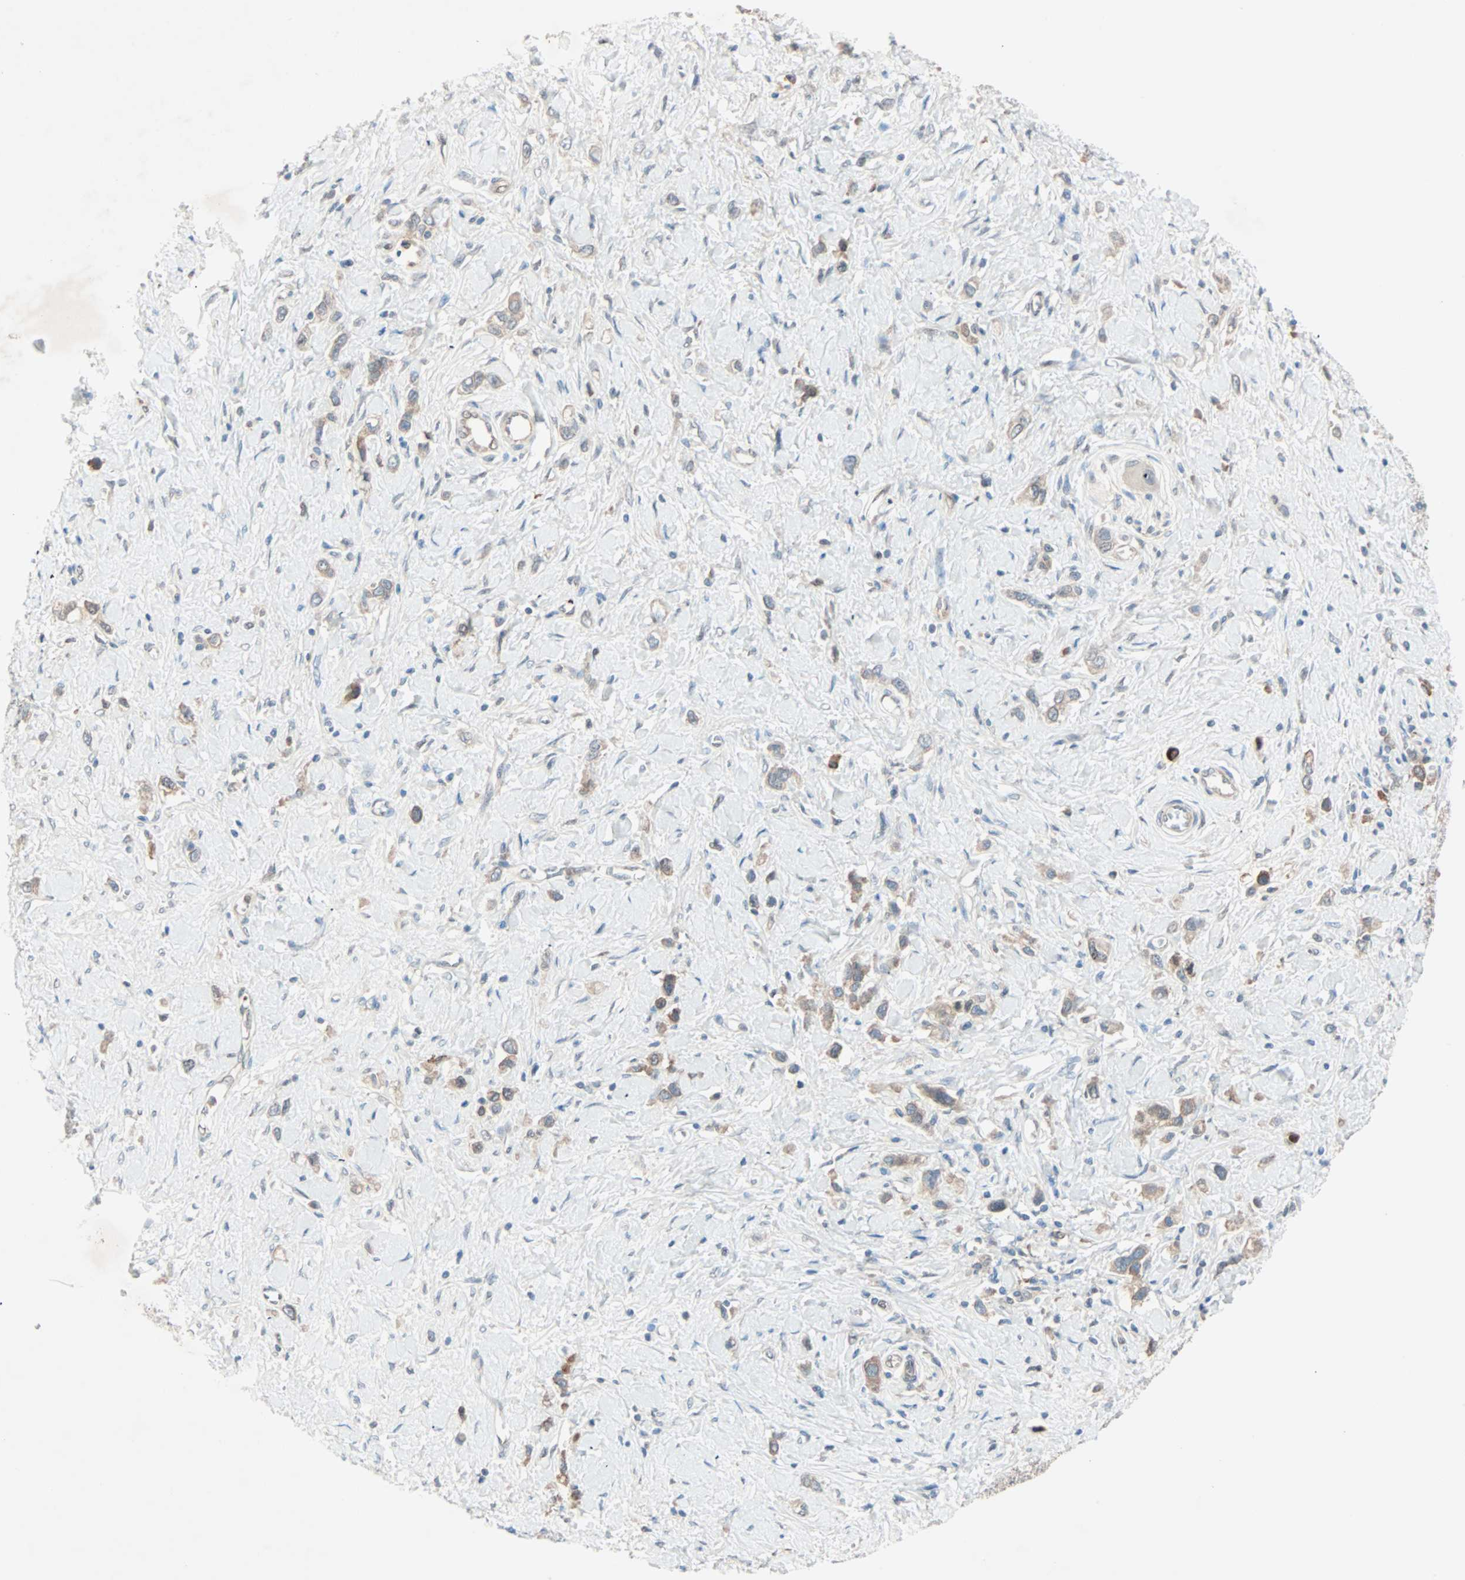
{"staining": {"intensity": "weak", "quantity": "25%-75%", "location": "cytoplasmic/membranous"}, "tissue": "stomach cancer", "cell_type": "Tumor cells", "image_type": "cancer", "snomed": [{"axis": "morphology", "description": "Normal tissue, NOS"}, {"axis": "morphology", "description": "Adenocarcinoma, NOS"}, {"axis": "morphology", "description": "Adenocarcinoma, High grade"}, {"axis": "topography", "description": "Stomach, upper"}, {"axis": "topography", "description": "Stomach"}], "caption": "Immunohistochemistry histopathology image of neoplastic tissue: human stomach cancer stained using immunohistochemistry reveals low levels of weak protein expression localized specifically in the cytoplasmic/membranous of tumor cells, appearing as a cytoplasmic/membranous brown color.", "gene": "SMIM8", "patient": {"sex": "female", "age": 65}}